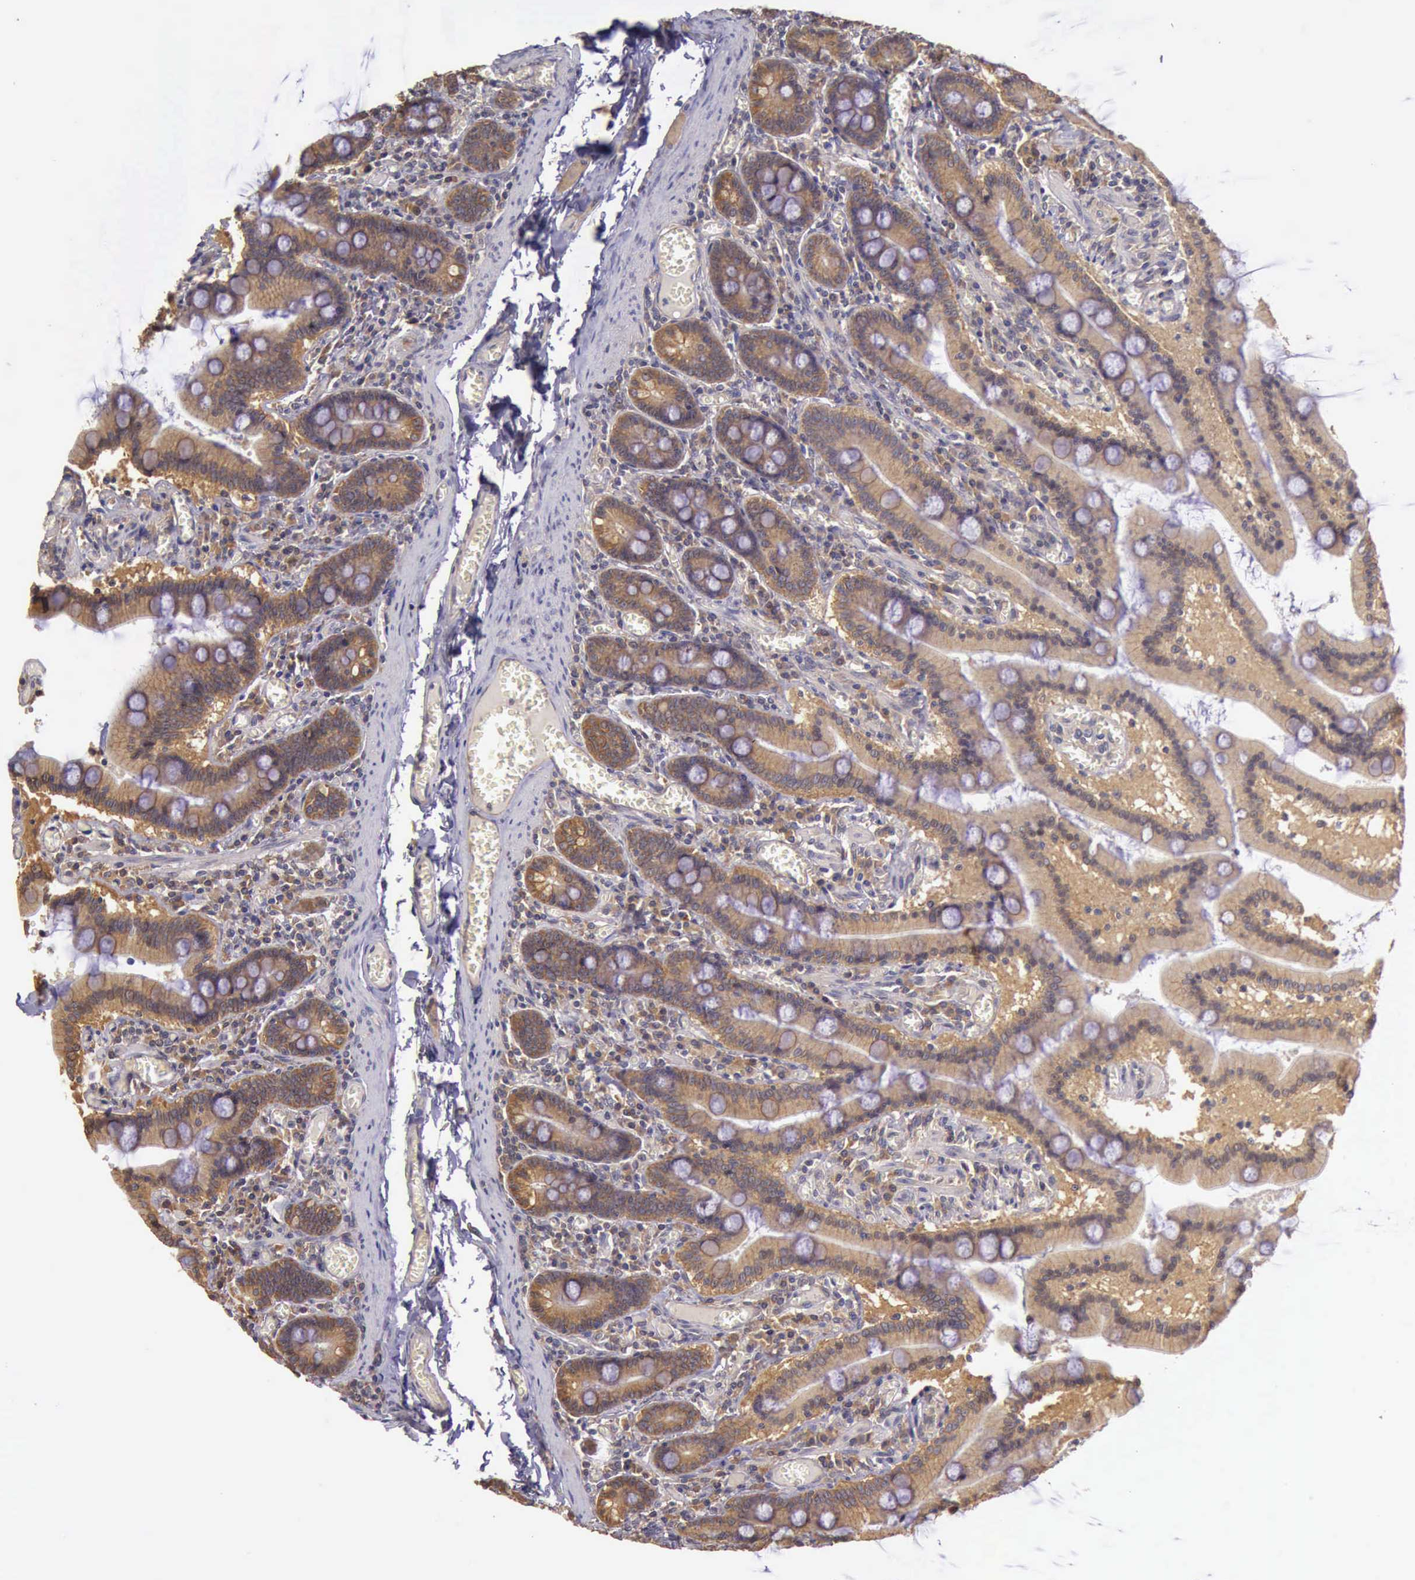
{"staining": {"intensity": "moderate", "quantity": ">75%", "location": "cytoplasmic/membranous"}, "tissue": "small intestine", "cell_type": "Glandular cells", "image_type": "normal", "snomed": [{"axis": "morphology", "description": "Normal tissue, NOS"}, {"axis": "topography", "description": "Small intestine"}], "caption": "An image showing moderate cytoplasmic/membranous expression in about >75% of glandular cells in normal small intestine, as visualized by brown immunohistochemical staining.", "gene": "EIF5", "patient": {"sex": "male", "age": 59}}